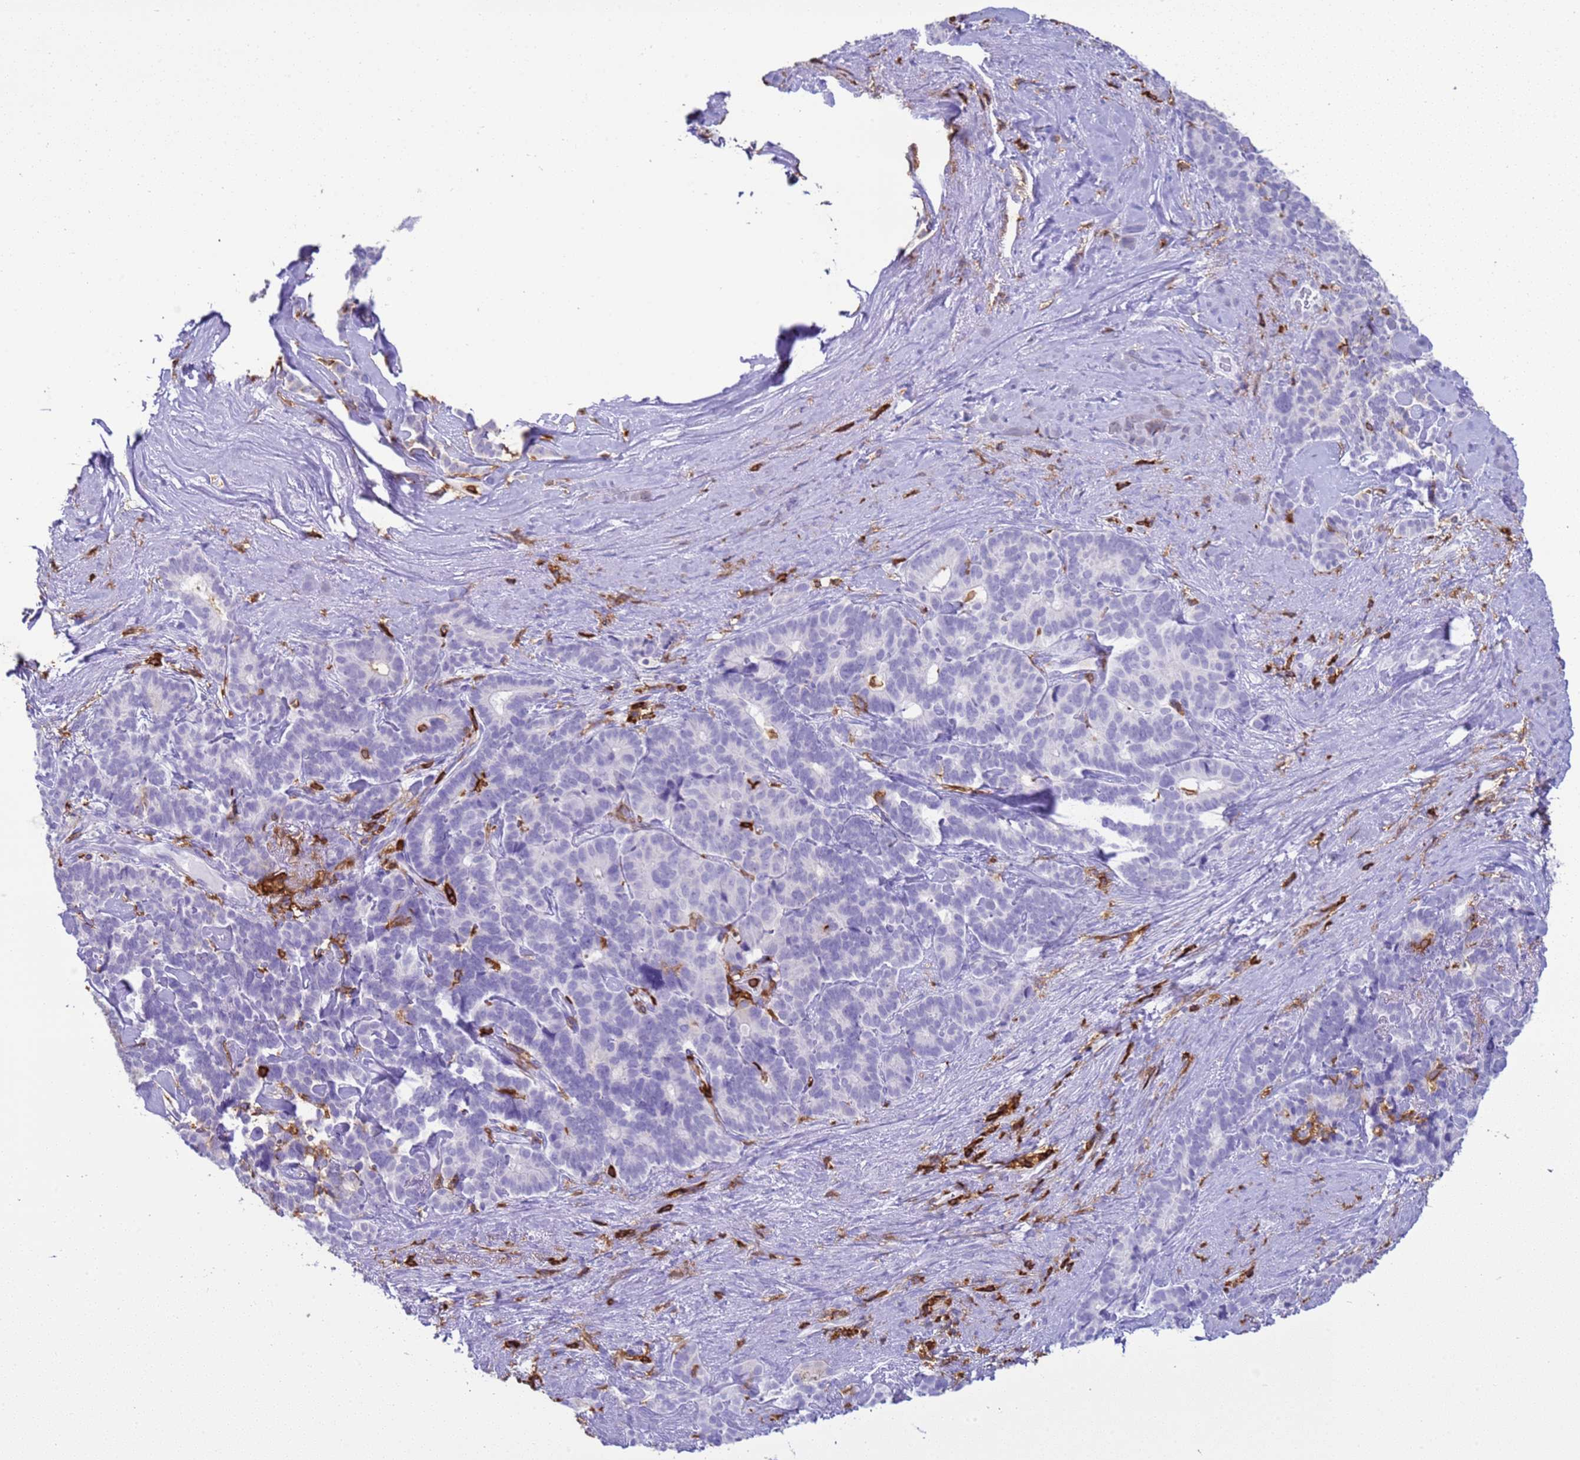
{"staining": {"intensity": "negative", "quantity": "none", "location": "none"}, "tissue": "pancreatic cancer", "cell_type": "Tumor cells", "image_type": "cancer", "snomed": [{"axis": "morphology", "description": "Adenocarcinoma, NOS"}, {"axis": "topography", "description": "Pancreas"}], "caption": "Immunohistochemical staining of pancreatic adenocarcinoma displays no significant staining in tumor cells.", "gene": "IRF5", "patient": {"sex": "female", "age": 74}}